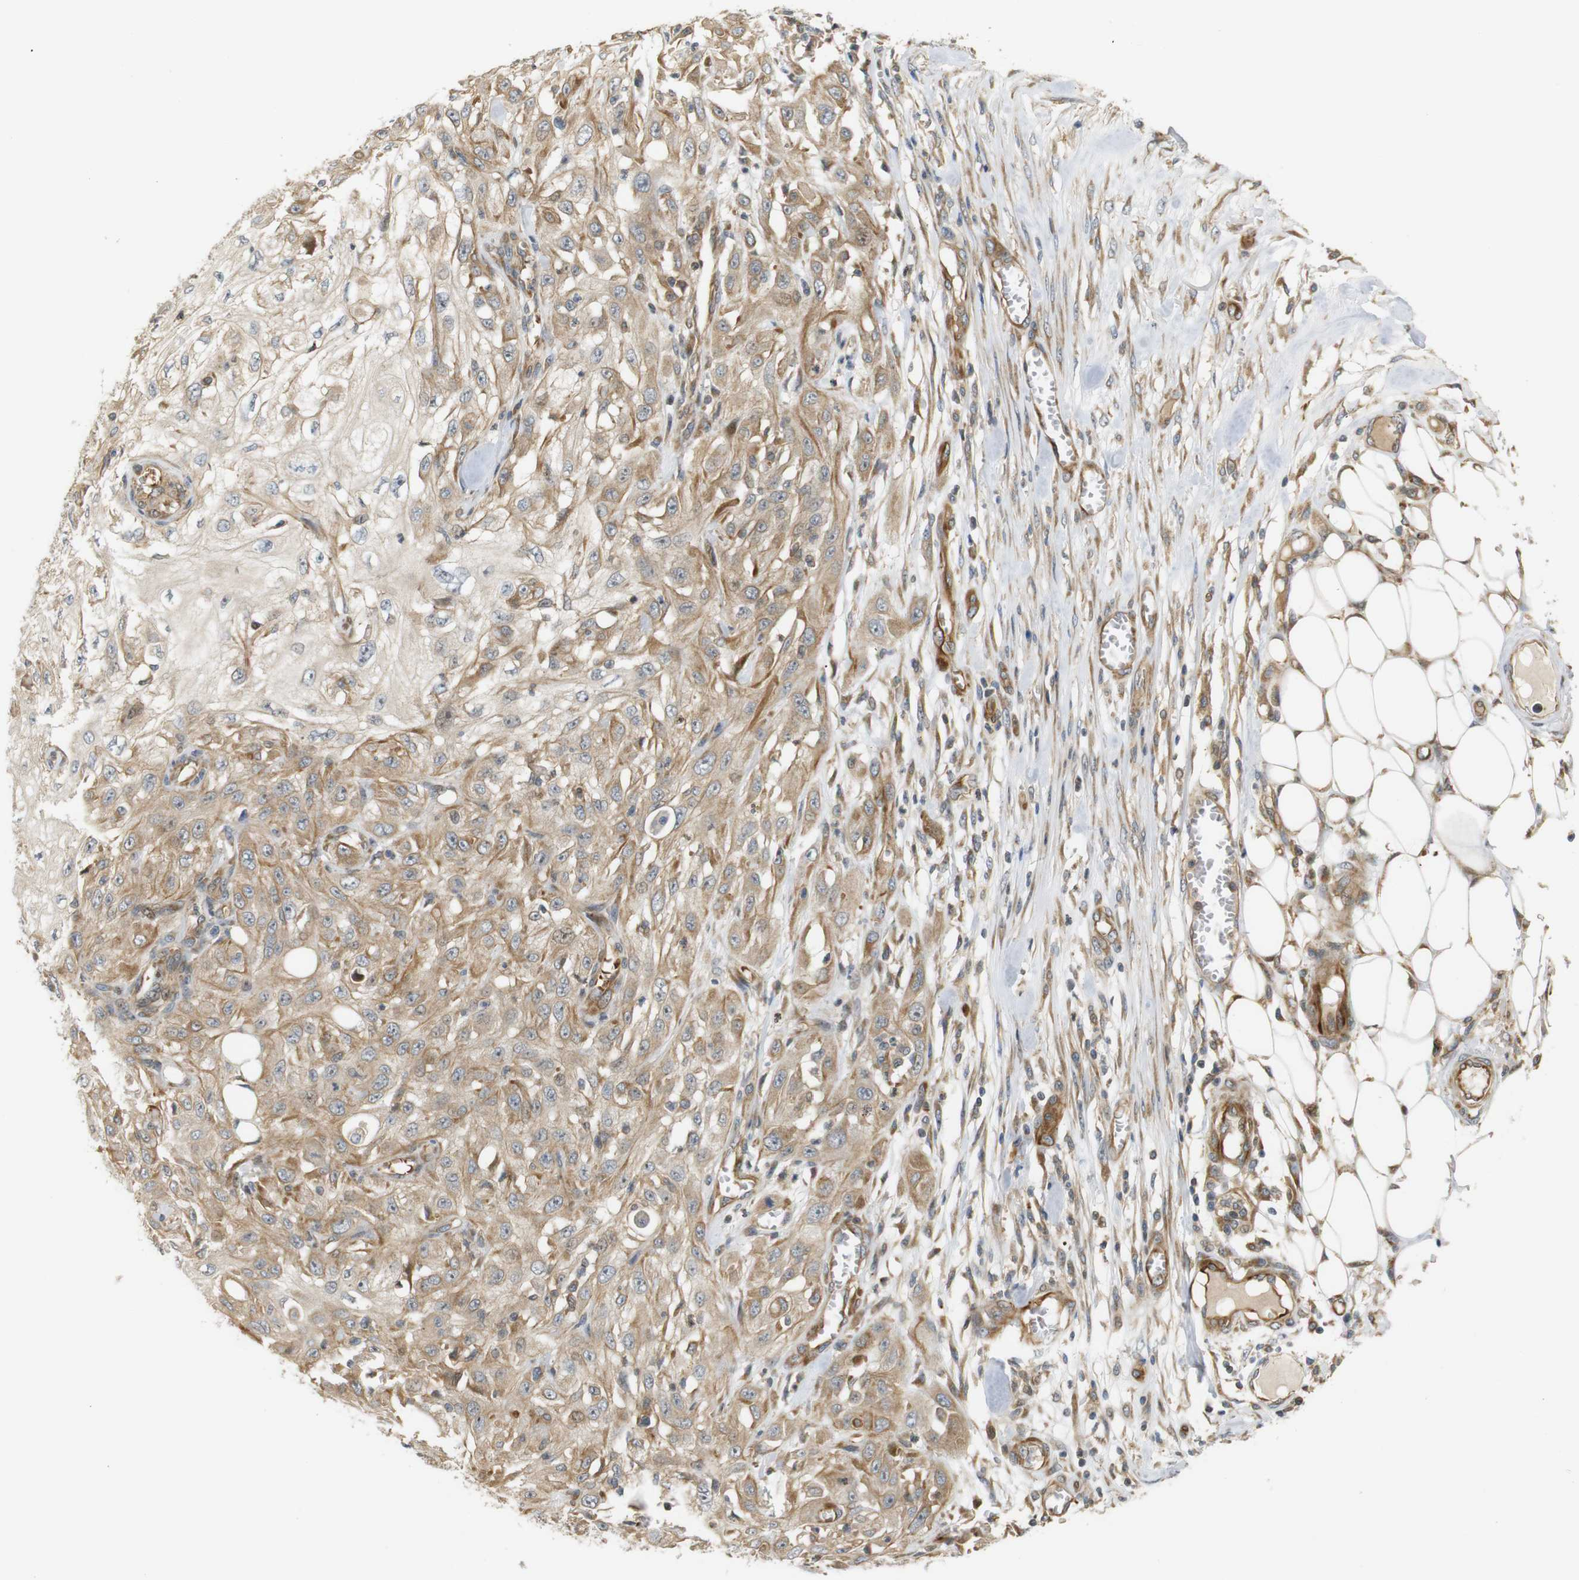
{"staining": {"intensity": "moderate", "quantity": ">75%", "location": "cytoplasmic/membranous"}, "tissue": "skin cancer", "cell_type": "Tumor cells", "image_type": "cancer", "snomed": [{"axis": "morphology", "description": "Squamous cell carcinoma, NOS"}, {"axis": "morphology", "description": "Squamous cell carcinoma, metastatic, NOS"}, {"axis": "topography", "description": "Skin"}, {"axis": "topography", "description": "Lymph node"}], "caption": "Brown immunohistochemical staining in skin cancer reveals moderate cytoplasmic/membranous staining in approximately >75% of tumor cells.", "gene": "RPTOR", "patient": {"sex": "male", "age": 75}}